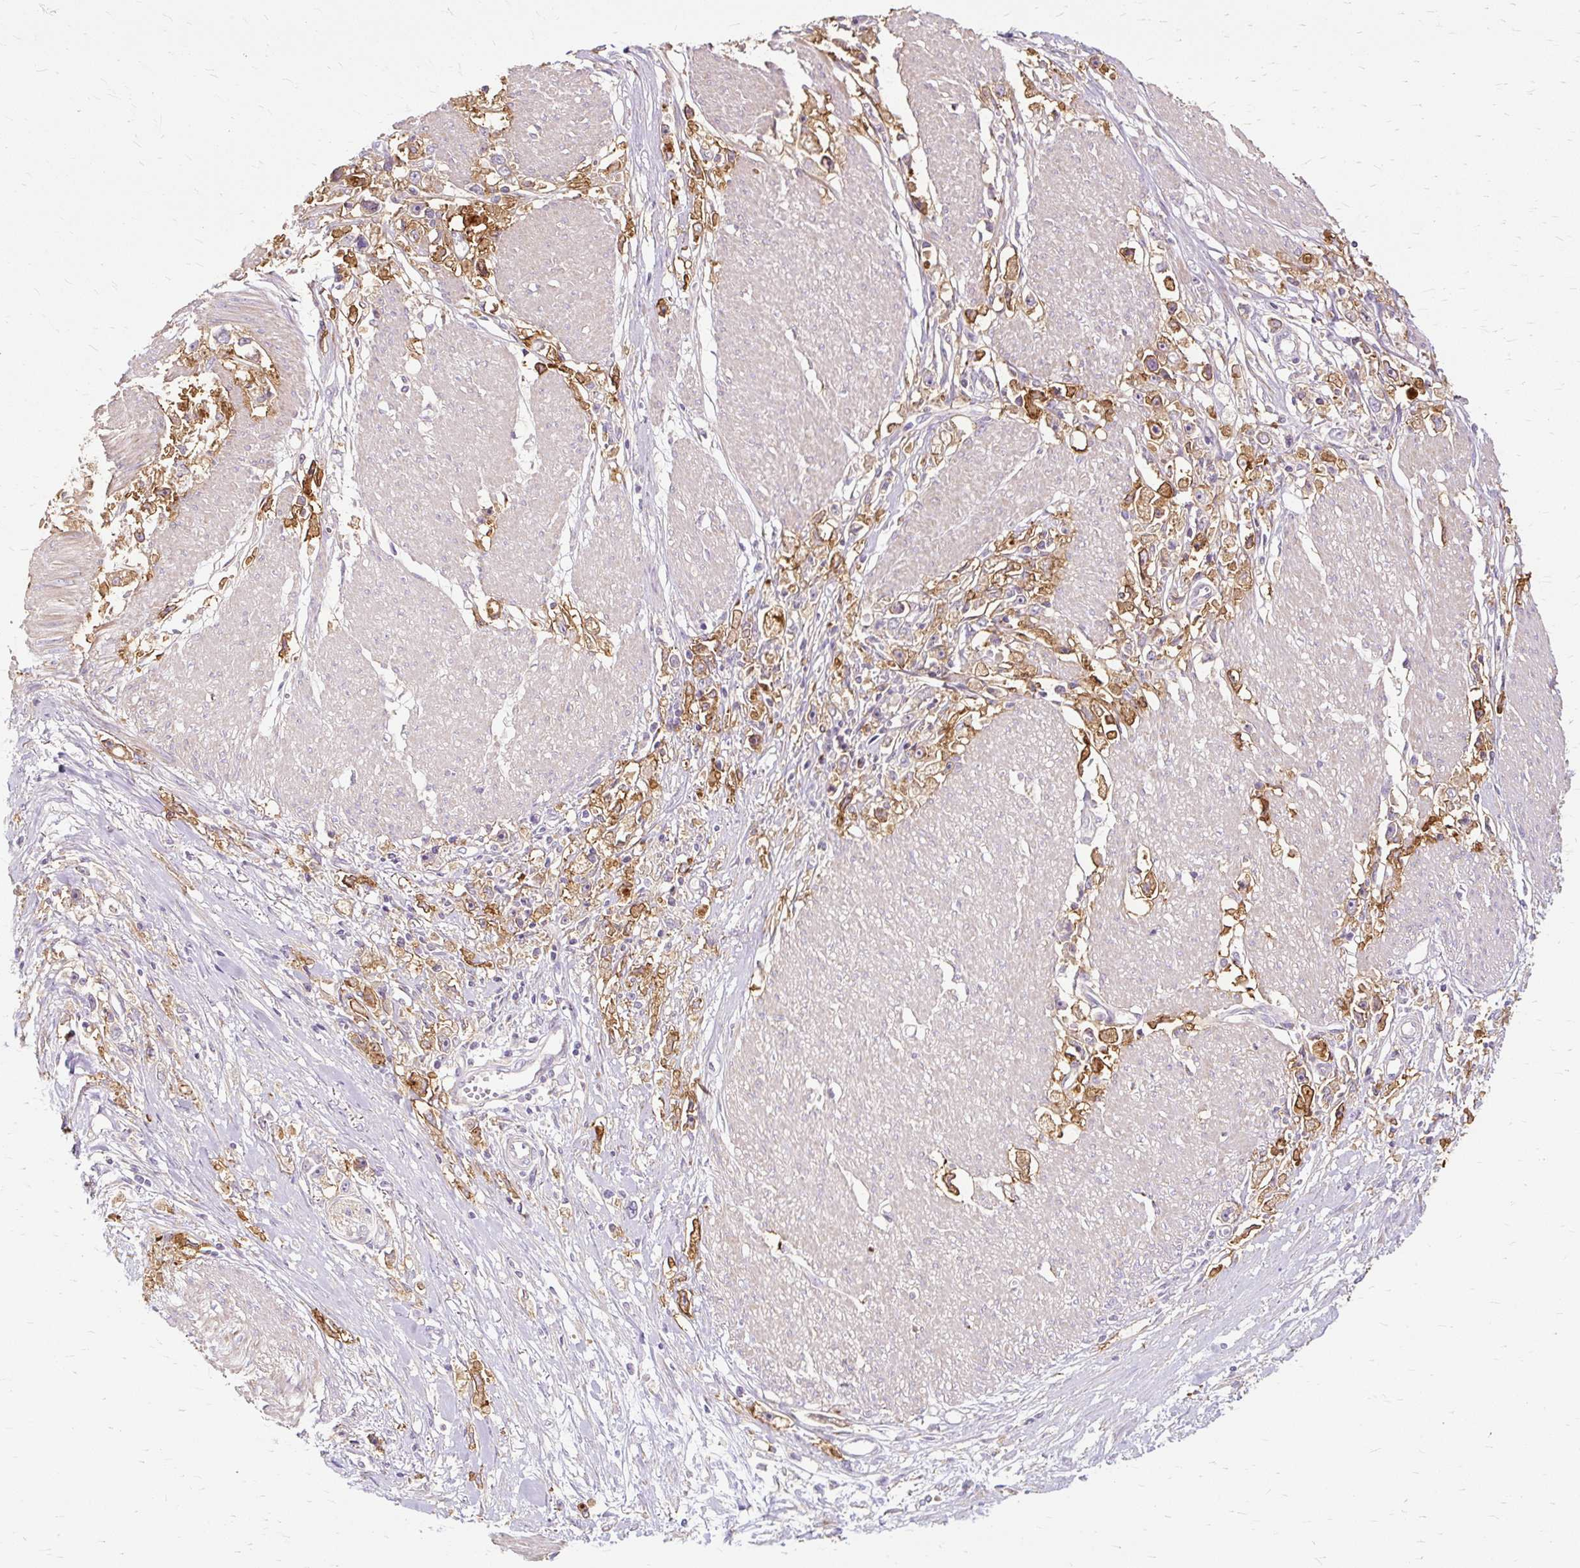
{"staining": {"intensity": "moderate", "quantity": ">75%", "location": "cytoplasmic/membranous"}, "tissue": "stomach cancer", "cell_type": "Tumor cells", "image_type": "cancer", "snomed": [{"axis": "morphology", "description": "Adenocarcinoma, NOS"}, {"axis": "topography", "description": "Stomach"}], "caption": "Tumor cells exhibit medium levels of moderate cytoplasmic/membranous staining in about >75% of cells in human stomach cancer (adenocarcinoma).", "gene": "TSPAN8", "patient": {"sex": "female", "age": 59}}